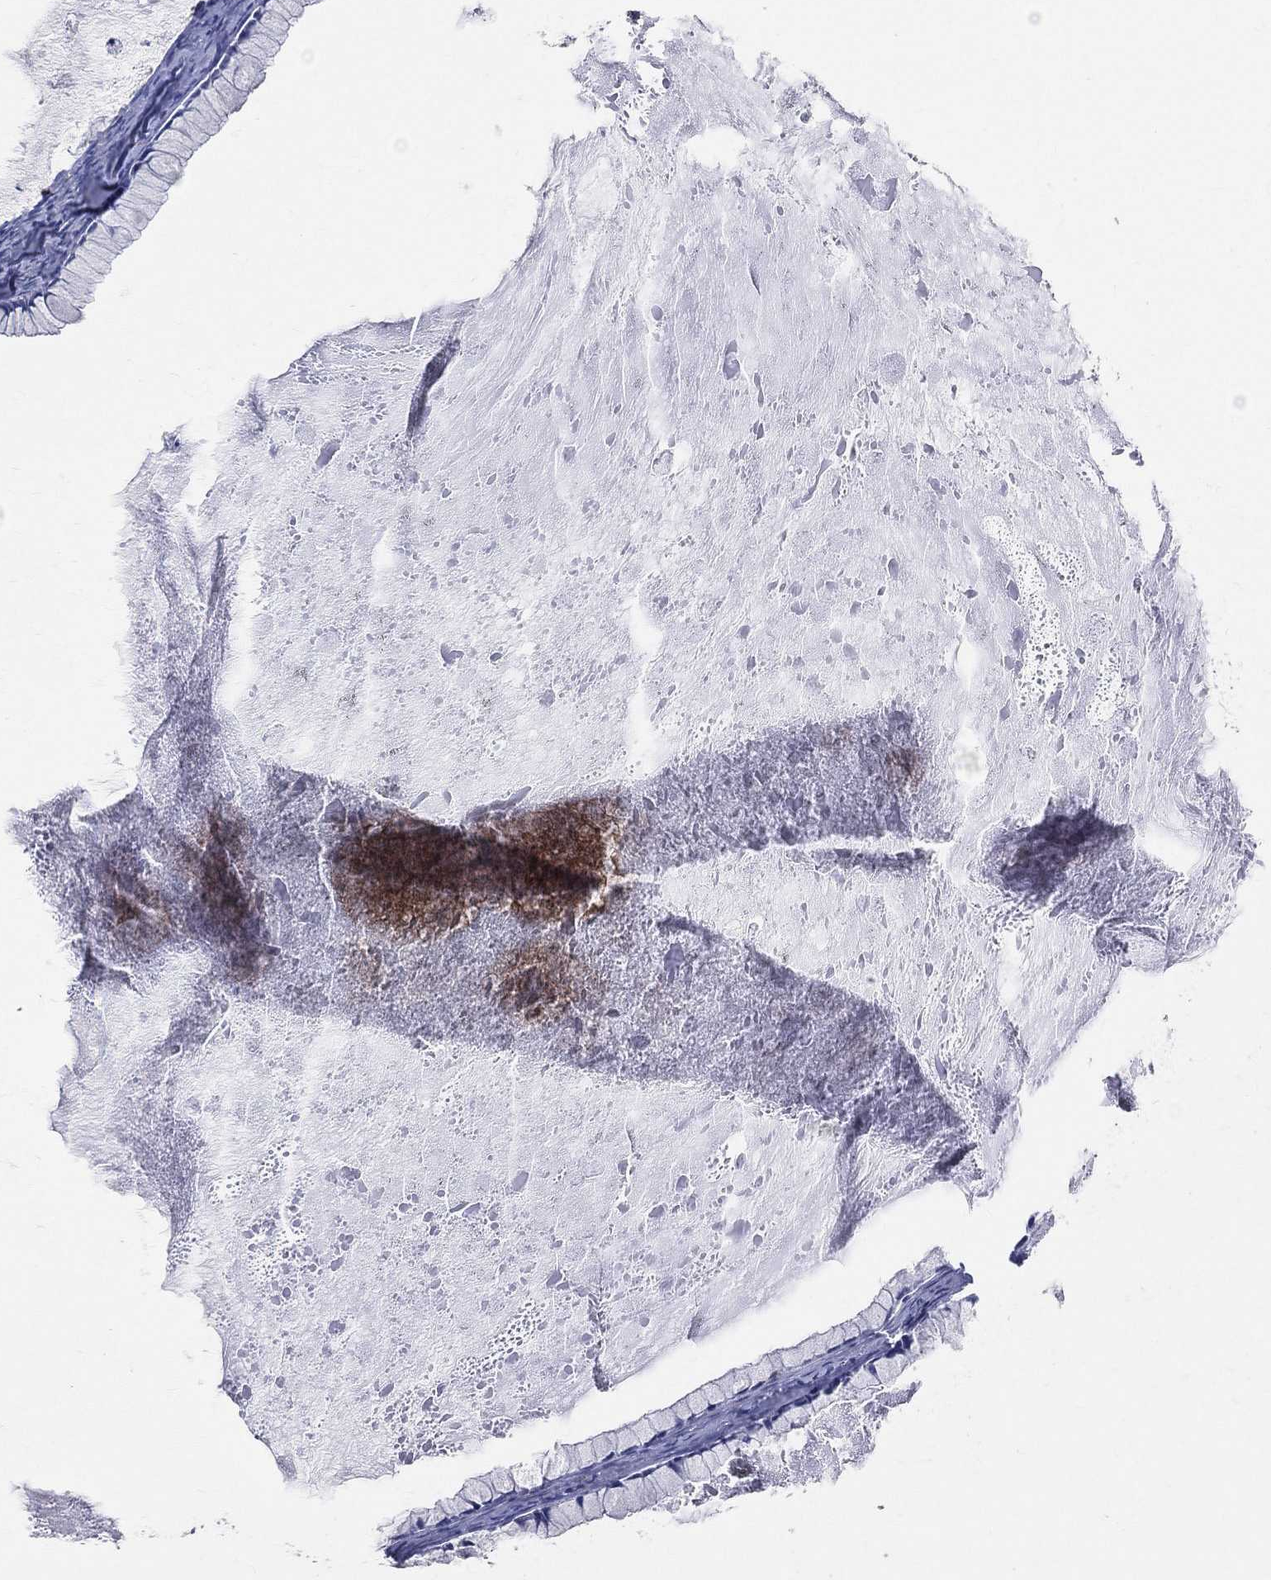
{"staining": {"intensity": "negative", "quantity": "none", "location": "none"}, "tissue": "ovarian cancer", "cell_type": "Tumor cells", "image_type": "cancer", "snomed": [{"axis": "morphology", "description": "Cystadenocarcinoma, mucinous, NOS"}, {"axis": "topography", "description": "Ovary"}], "caption": "The micrograph demonstrates no staining of tumor cells in ovarian cancer (mucinous cystadenocarcinoma). Brightfield microscopy of IHC stained with DAB (3,3'-diaminobenzidine) (brown) and hematoxylin (blue), captured at high magnification.", "gene": "CD74", "patient": {"sex": "female", "age": 41}}